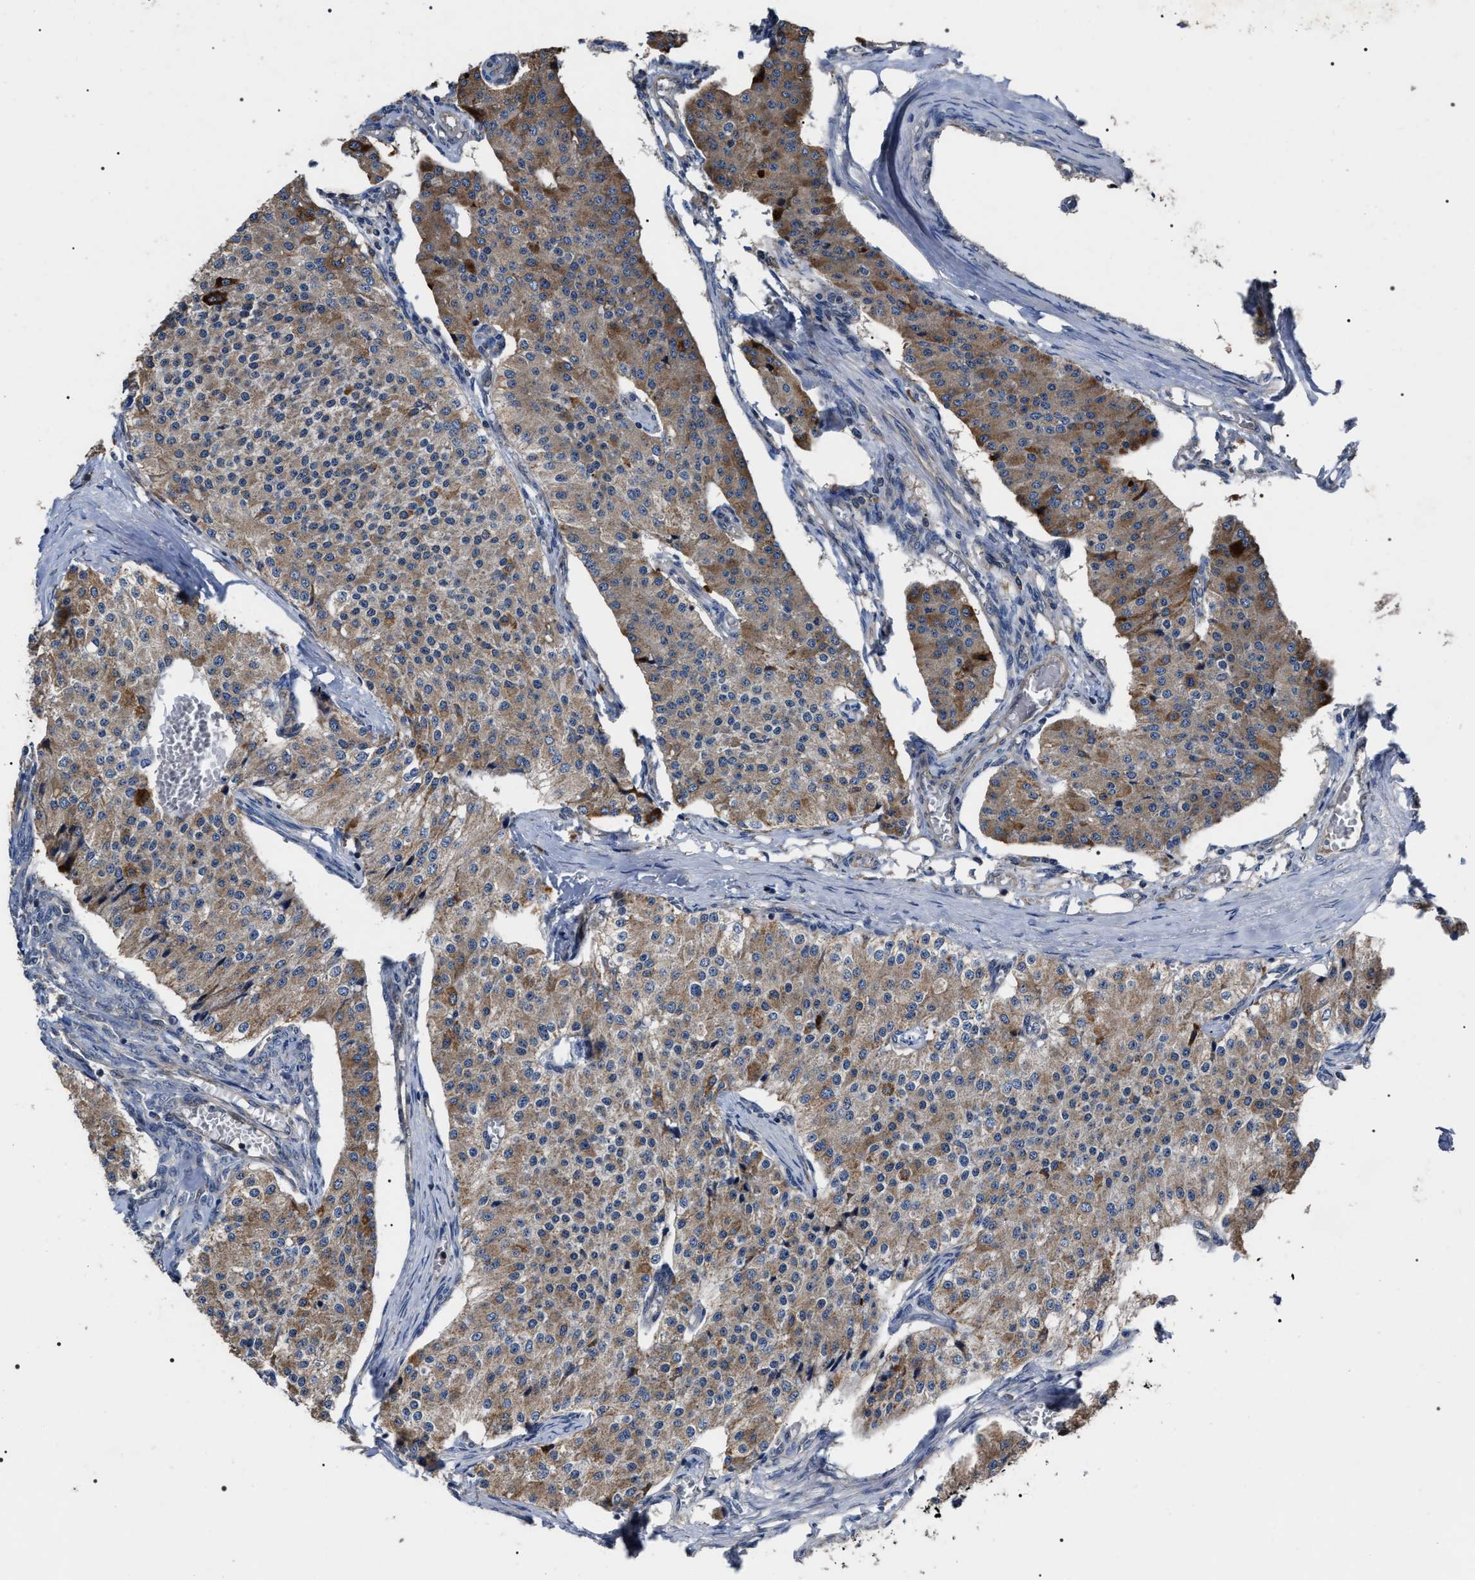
{"staining": {"intensity": "strong", "quantity": "<25%", "location": "cytoplasmic/membranous"}, "tissue": "carcinoid", "cell_type": "Tumor cells", "image_type": "cancer", "snomed": [{"axis": "morphology", "description": "Carcinoid, malignant, NOS"}, {"axis": "topography", "description": "Colon"}], "caption": "High-magnification brightfield microscopy of malignant carcinoid stained with DAB (3,3'-diaminobenzidine) (brown) and counterstained with hematoxylin (blue). tumor cells exhibit strong cytoplasmic/membranous staining is seen in approximately<25% of cells.", "gene": "MIS18A", "patient": {"sex": "female", "age": 52}}